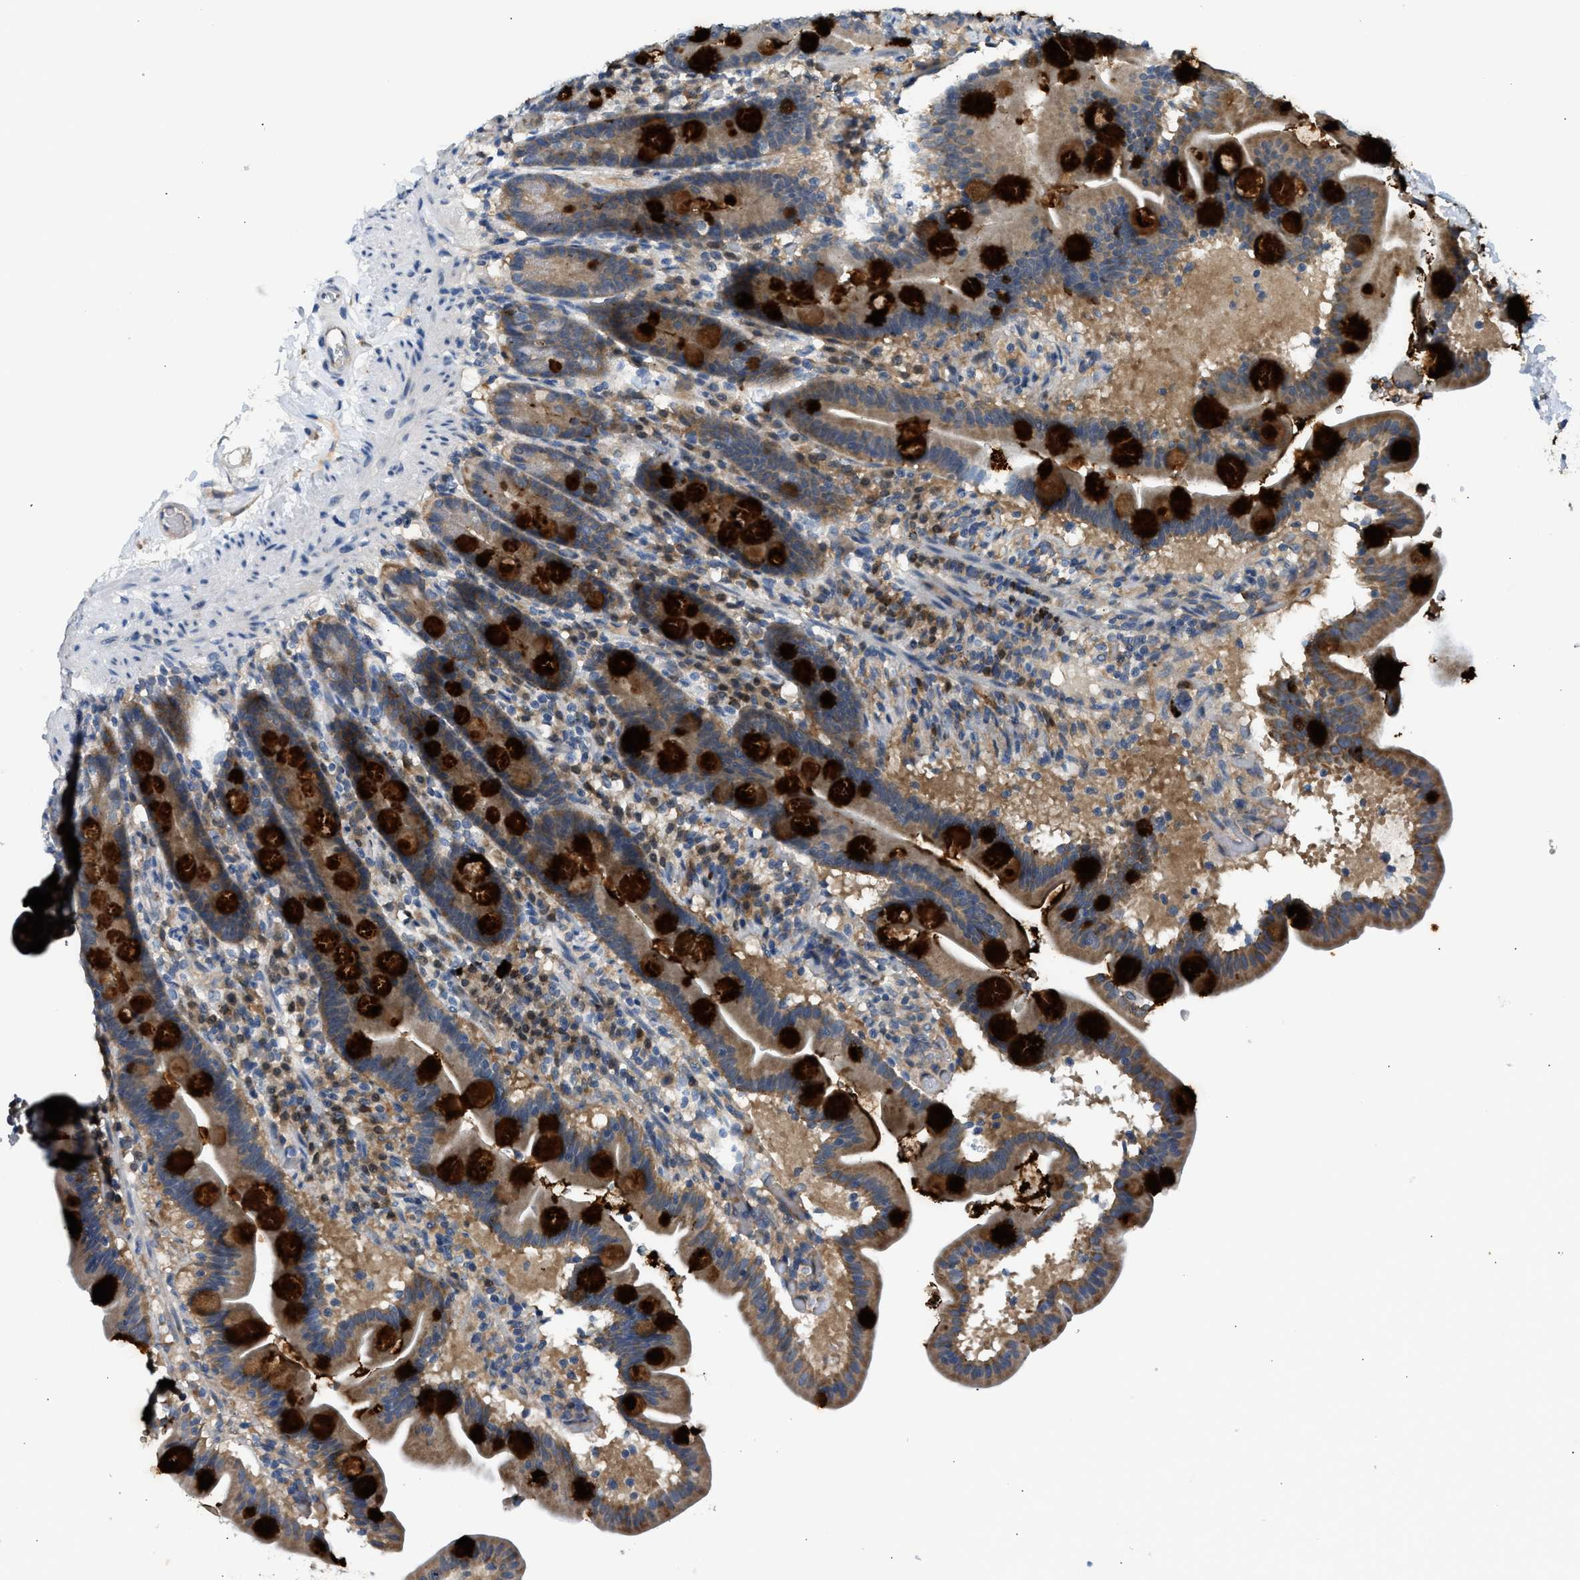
{"staining": {"intensity": "strong", "quantity": "25%-75%", "location": "cytoplasmic/membranous"}, "tissue": "duodenum", "cell_type": "Glandular cells", "image_type": "normal", "snomed": [{"axis": "morphology", "description": "Normal tissue, NOS"}, {"axis": "topography", "description": "Duodenum"}], "caption": "This is a micrograph of immunohistochemistry (IHC) staining of unremarkable duodenum, which shows strong positivity in the cytoplasmic/membranous of glandular cells.", "gene": "RHBDF2", "patient": {"sex": "male", "age": 54}}